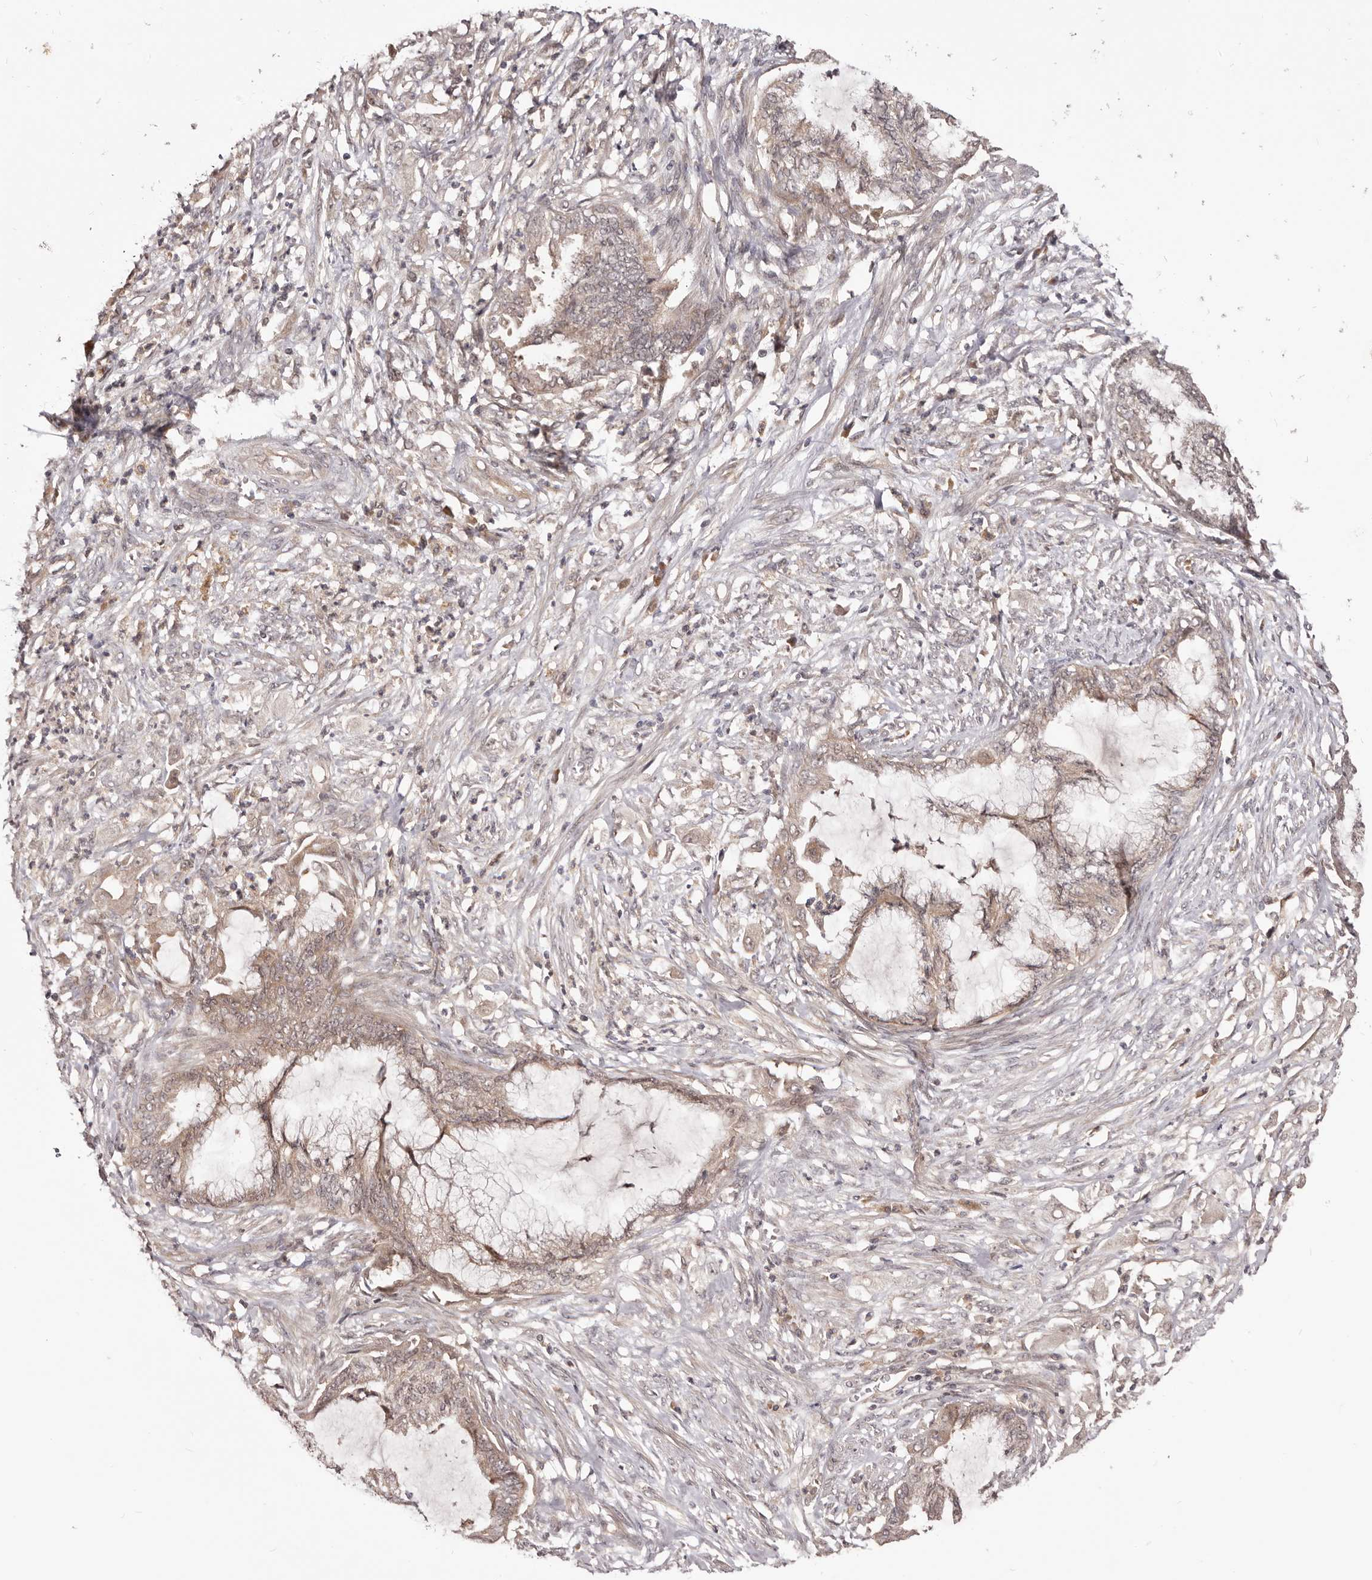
{"staining": {"intensity": "weak", "quantity": ">75%", "location": "cytoplasmic/membranous"}, "tissue": "endometrial cancer", "cell_type": "Tumor cells", "image_type": "cancer", "snomed": [{"axis": "morphology", "description": "Adenocarcinoma, NOS"}, {"axis": "topography", "description": "Endometrium"}], "caption": "Endometrial adenocarcinoma stained with DAB (3,3'-diaminobenzidine) immunohistochemistry (IHC) demonstrates low levels of weak cytoplasmic/membranous positivity in approximately >75% of tumor cells.", "gene": "MDP1", "patient": {"sex": "female", "age": 86}}